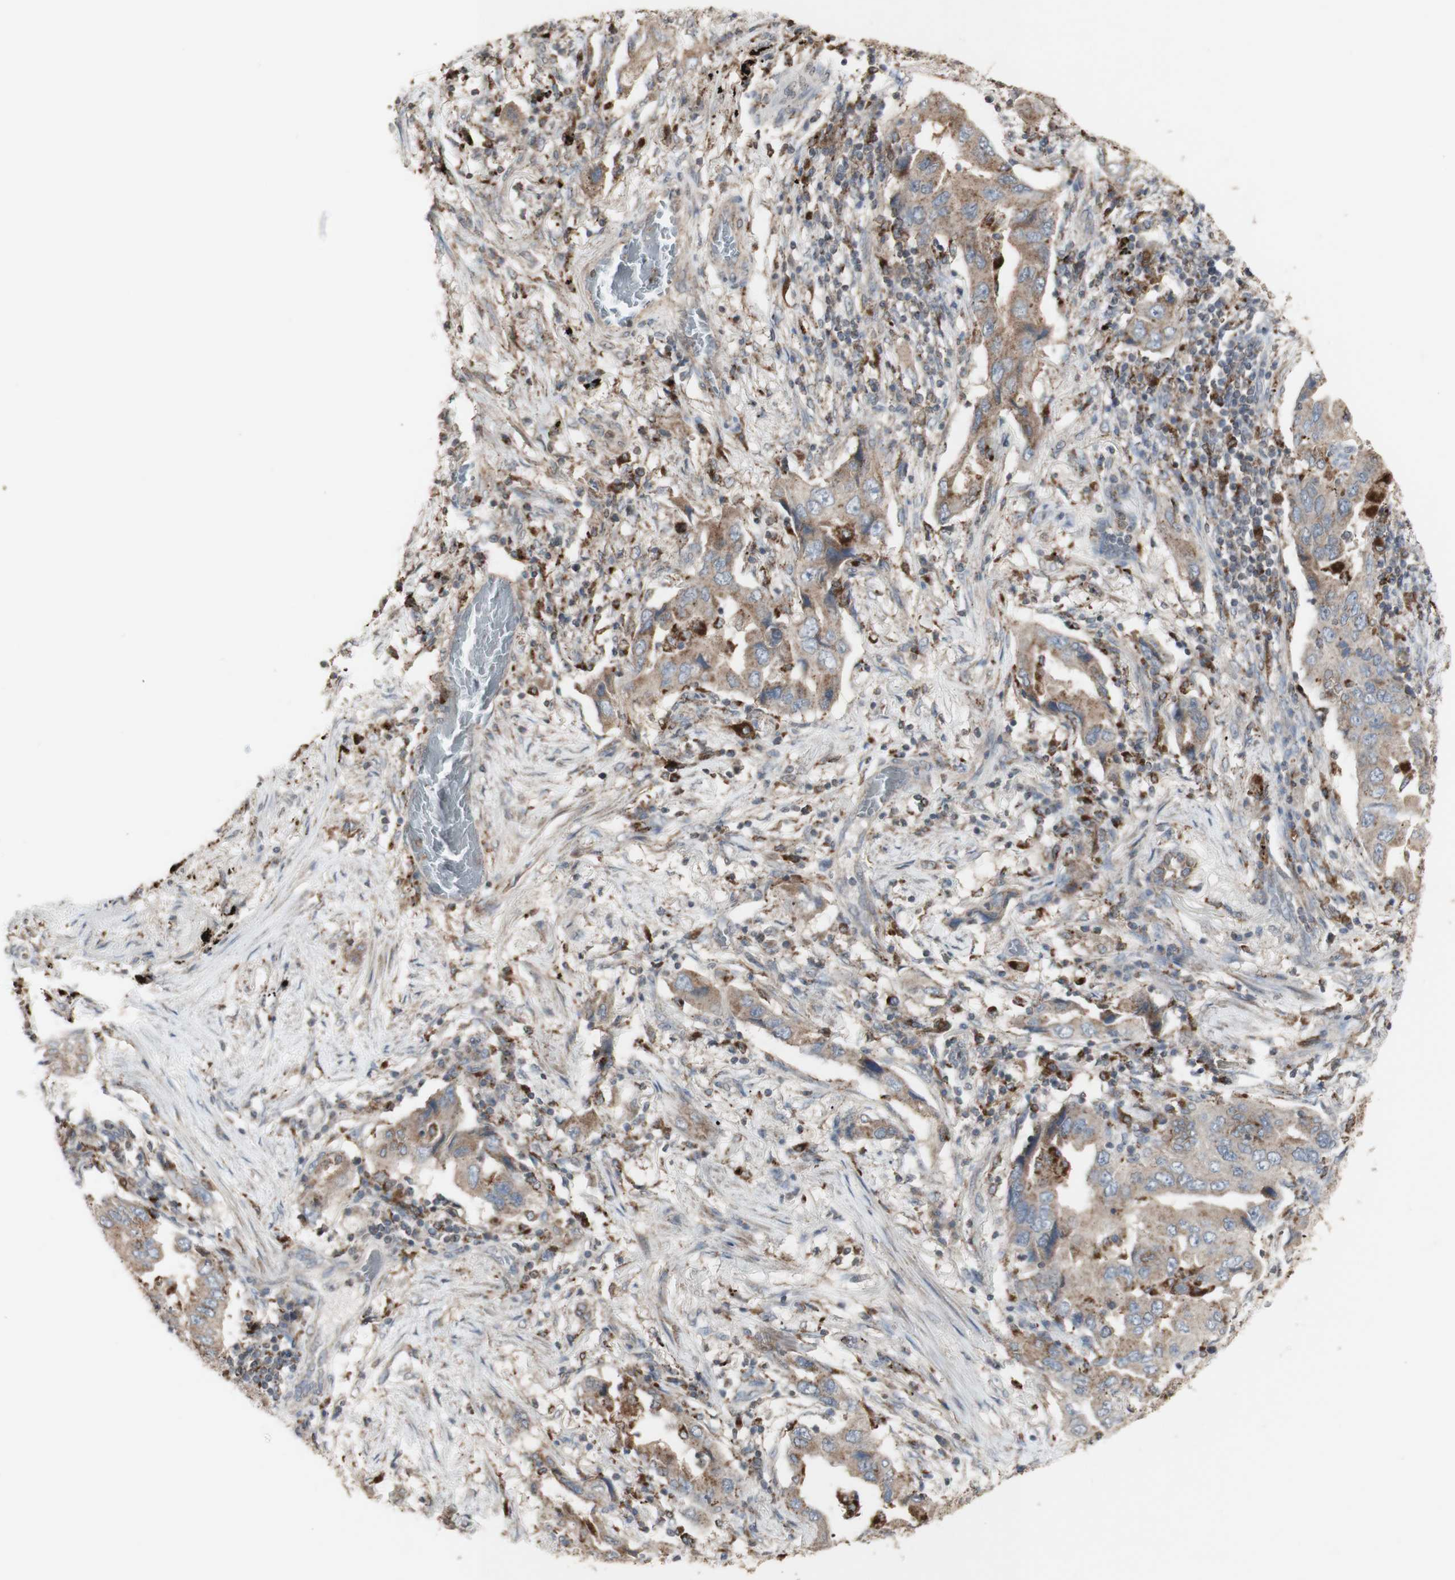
{"staining": {"intensity": "weak", "quantity": ">75%", "location": "cytoplasmic/membranous"}, "tissue": "lung cancer", "cell_type": "Tumor cells", "image_type": "cancer", "snomed": [{"axis": "morphology", "description": "Adenocarcinoma, NOS"}, {"axis": "topography", "description": "Lung"}], "caption": "An immunohistochemistry image of tumor tissue is shown. Protein staining in brown shows weak cytoplasmic/membranous positivity in adenocarcinoma (lung) within tumor cells.", "gene": "ATP6V1E1", "patient": {"sex": "female", "age": 65}}